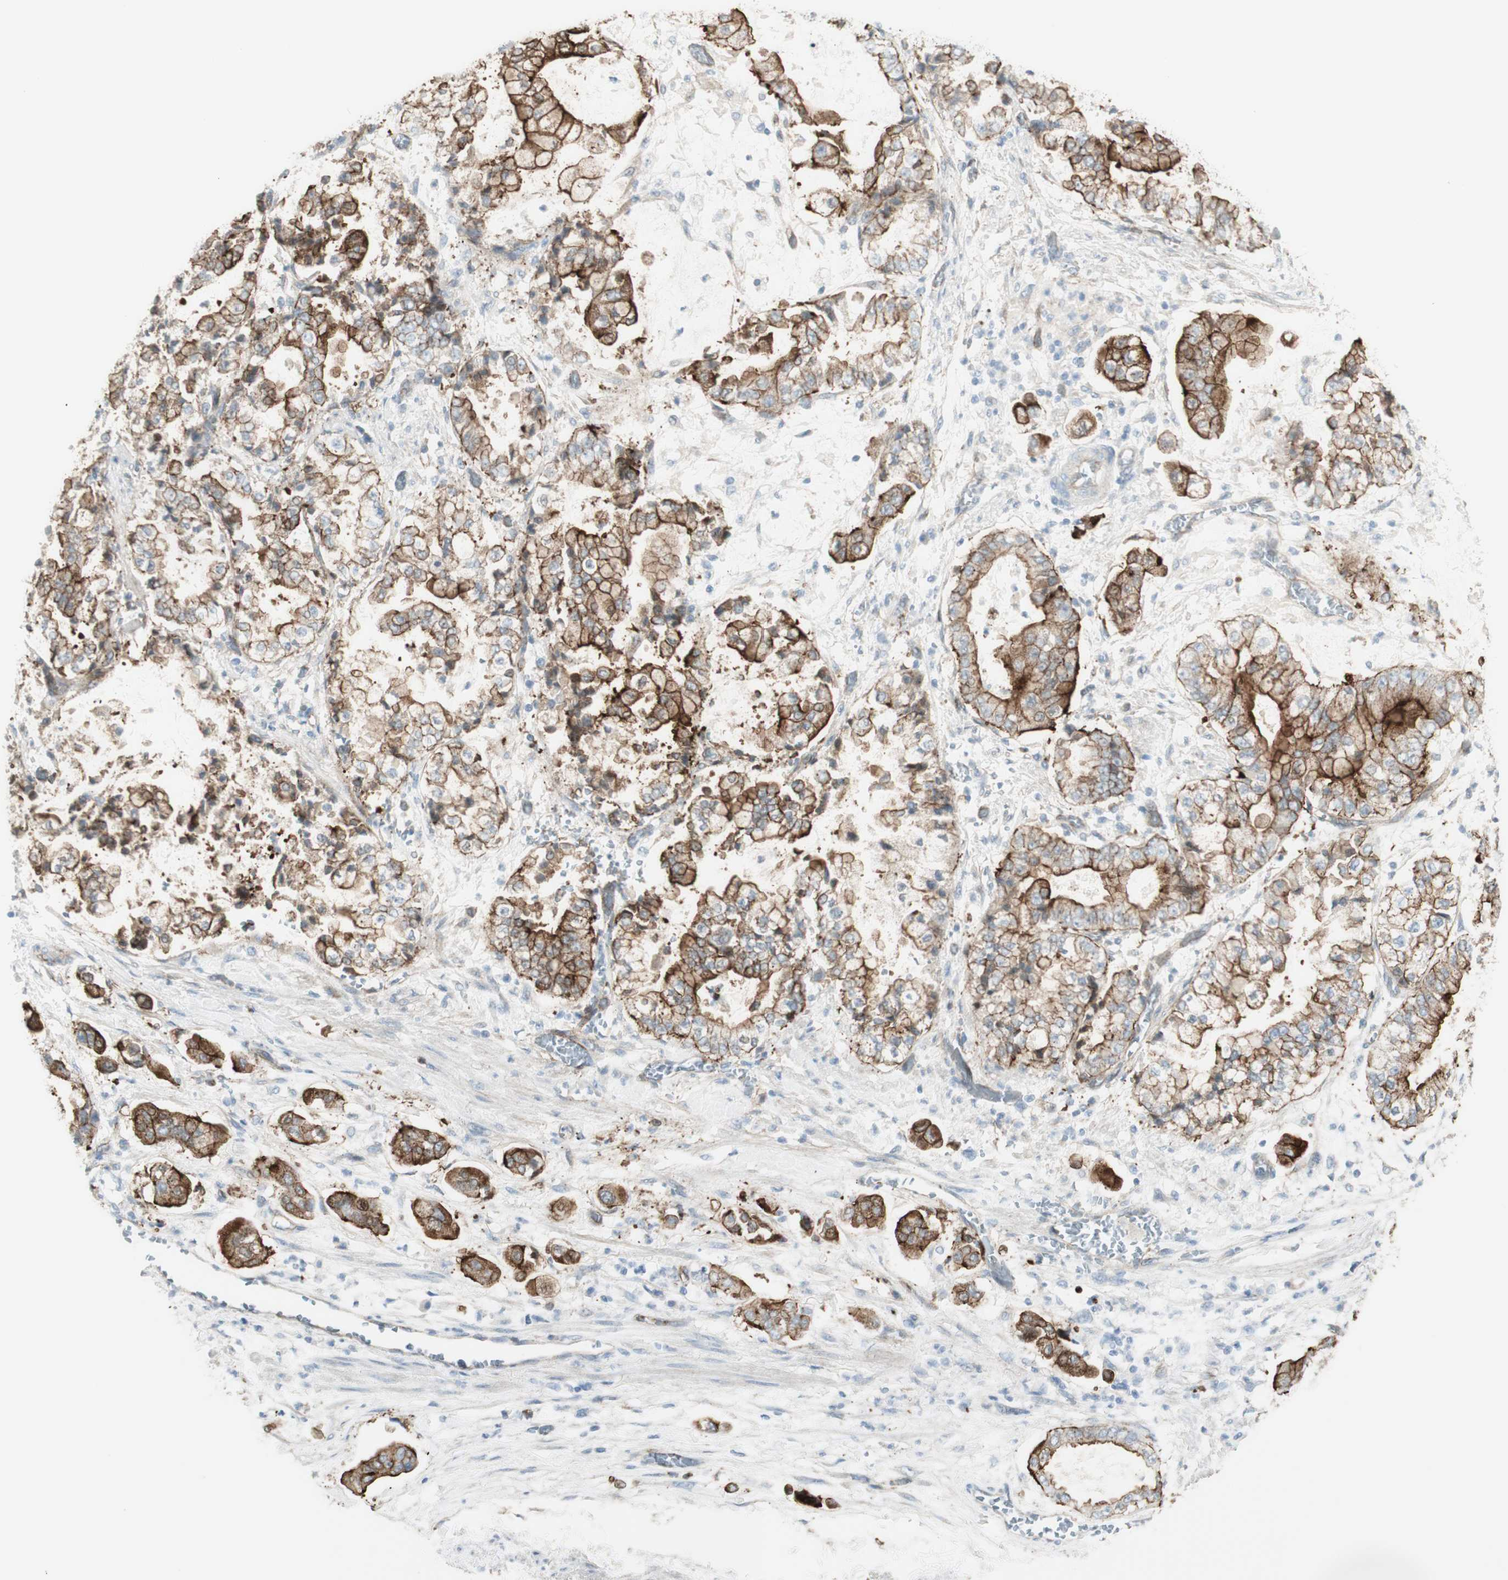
{"staining": {"intensity": "strong", "quantity": "25%-75%", "location": "cytoplasmic/membranous"}, "tissue": "stomach cancer", "cell_type": "Tumor cells", "image_type": "cancer", "snomed": [{"axis": "morphology", "description": "Adenocarcinoma, NOS"}, {"axis": "topography", "description": "Stomach"}], "caption": "Protein expression analysis of human stomach cancer reveals strong cytoplasmic/membranous staining in about 25%-75% of tumor cells. The protein of interest is stained brown, and the nuclei are stained in blue (DAB IHC with brightfield microscopy, high magnification).", "gene": "MYO6", "patient": {"sex": "male", "age": 76}}